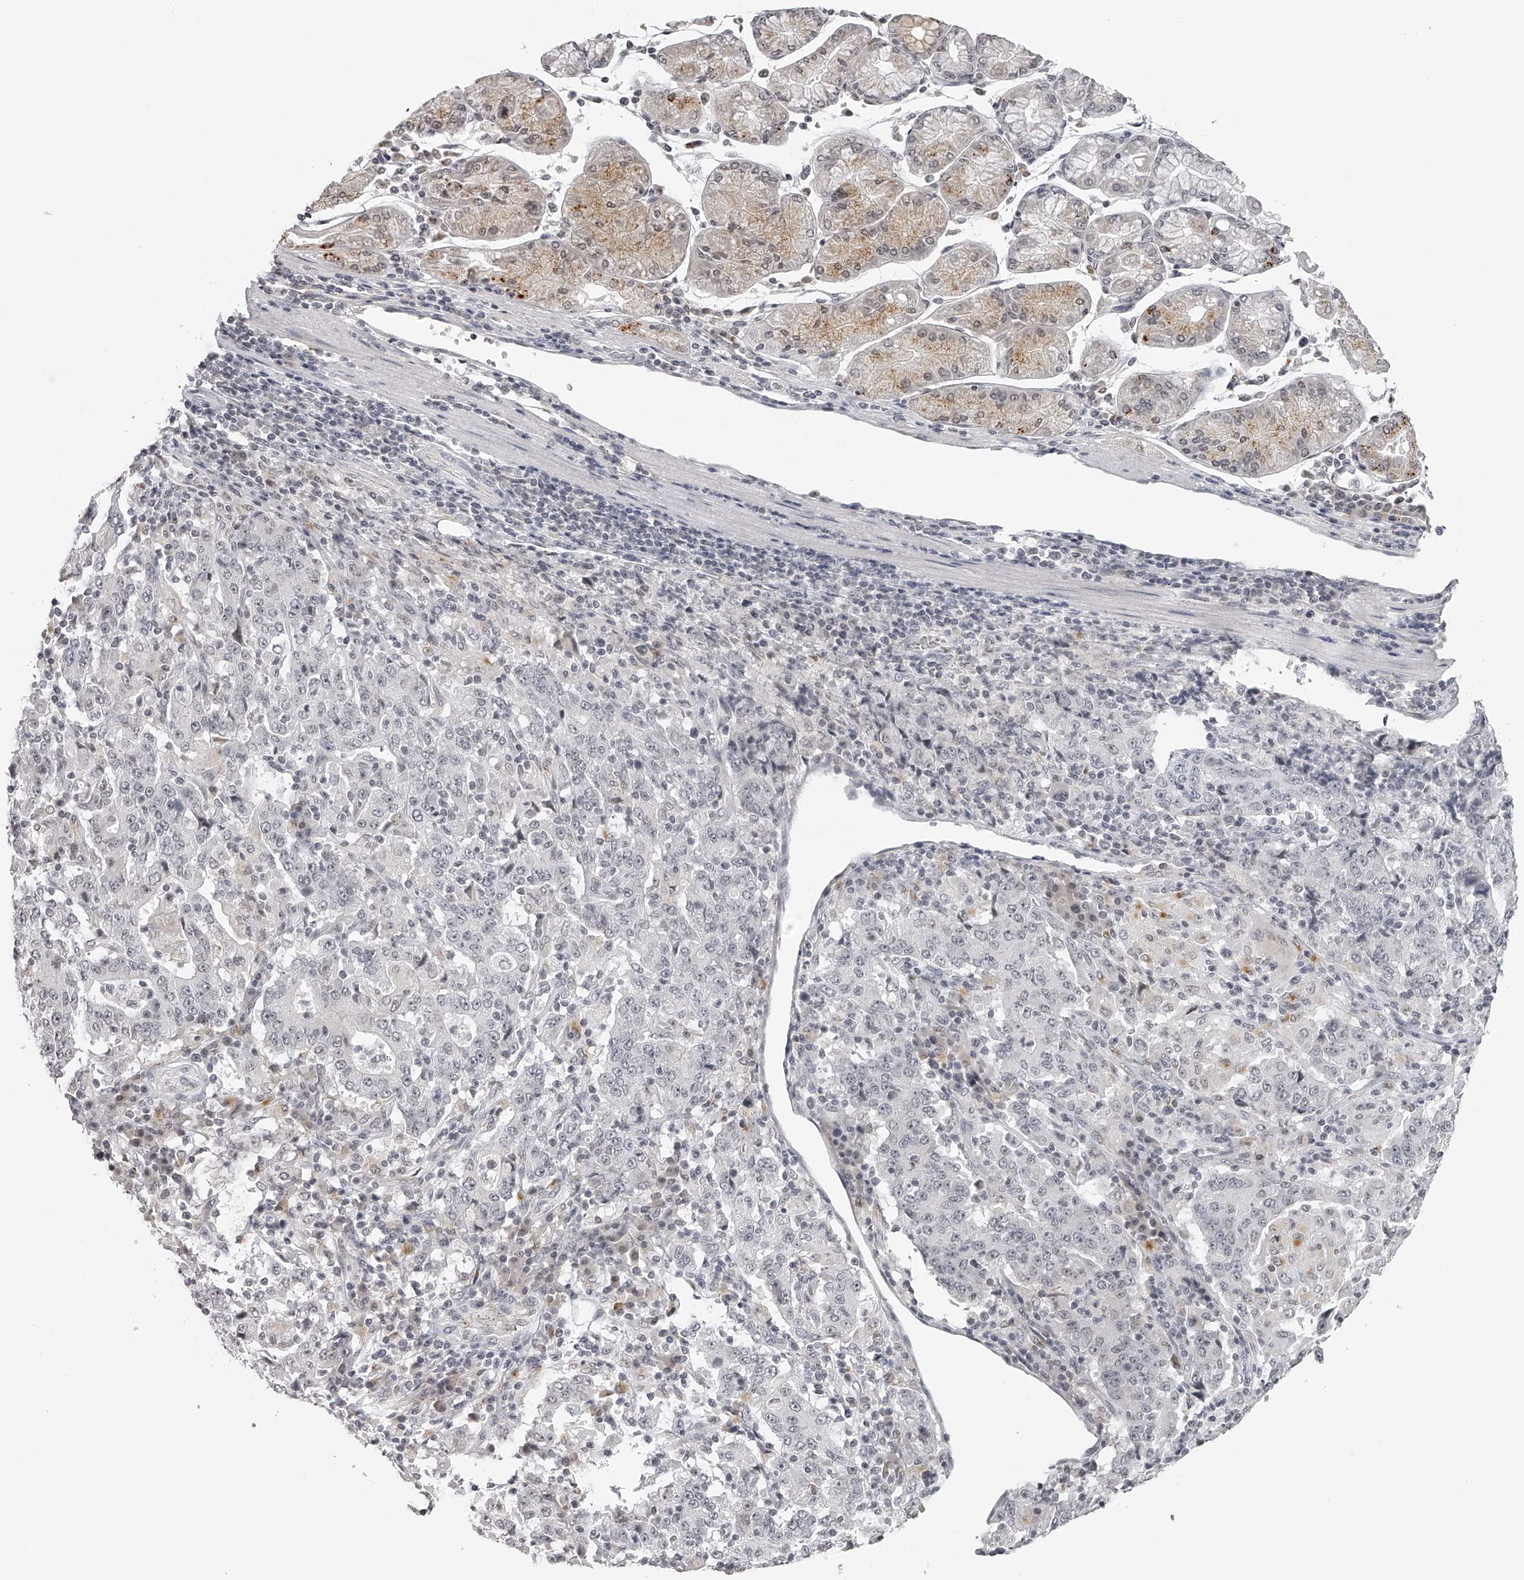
{"staining": {"intensity": "negative", "quantity": "none", "location": "none"}, "tissue": "stomach cancer", "cell_type": "Tumor cells", "image_type": "cancer", "snomed": [{"axis": "morphology", "description": "Normal tissue, NOS"}, {"axis": "morphology", "description": "Adenocarcinoma, NOS"}, {"axis": "topography", "description": "Stomach, upper"}, {"axis": "topography", "description": "Stomach"}], "caption": "There is no significant expression in tumor cells of stomach adenocarcinoma.", "gene": "RNF220", "patient": {"sex": "male", "age": 59}}